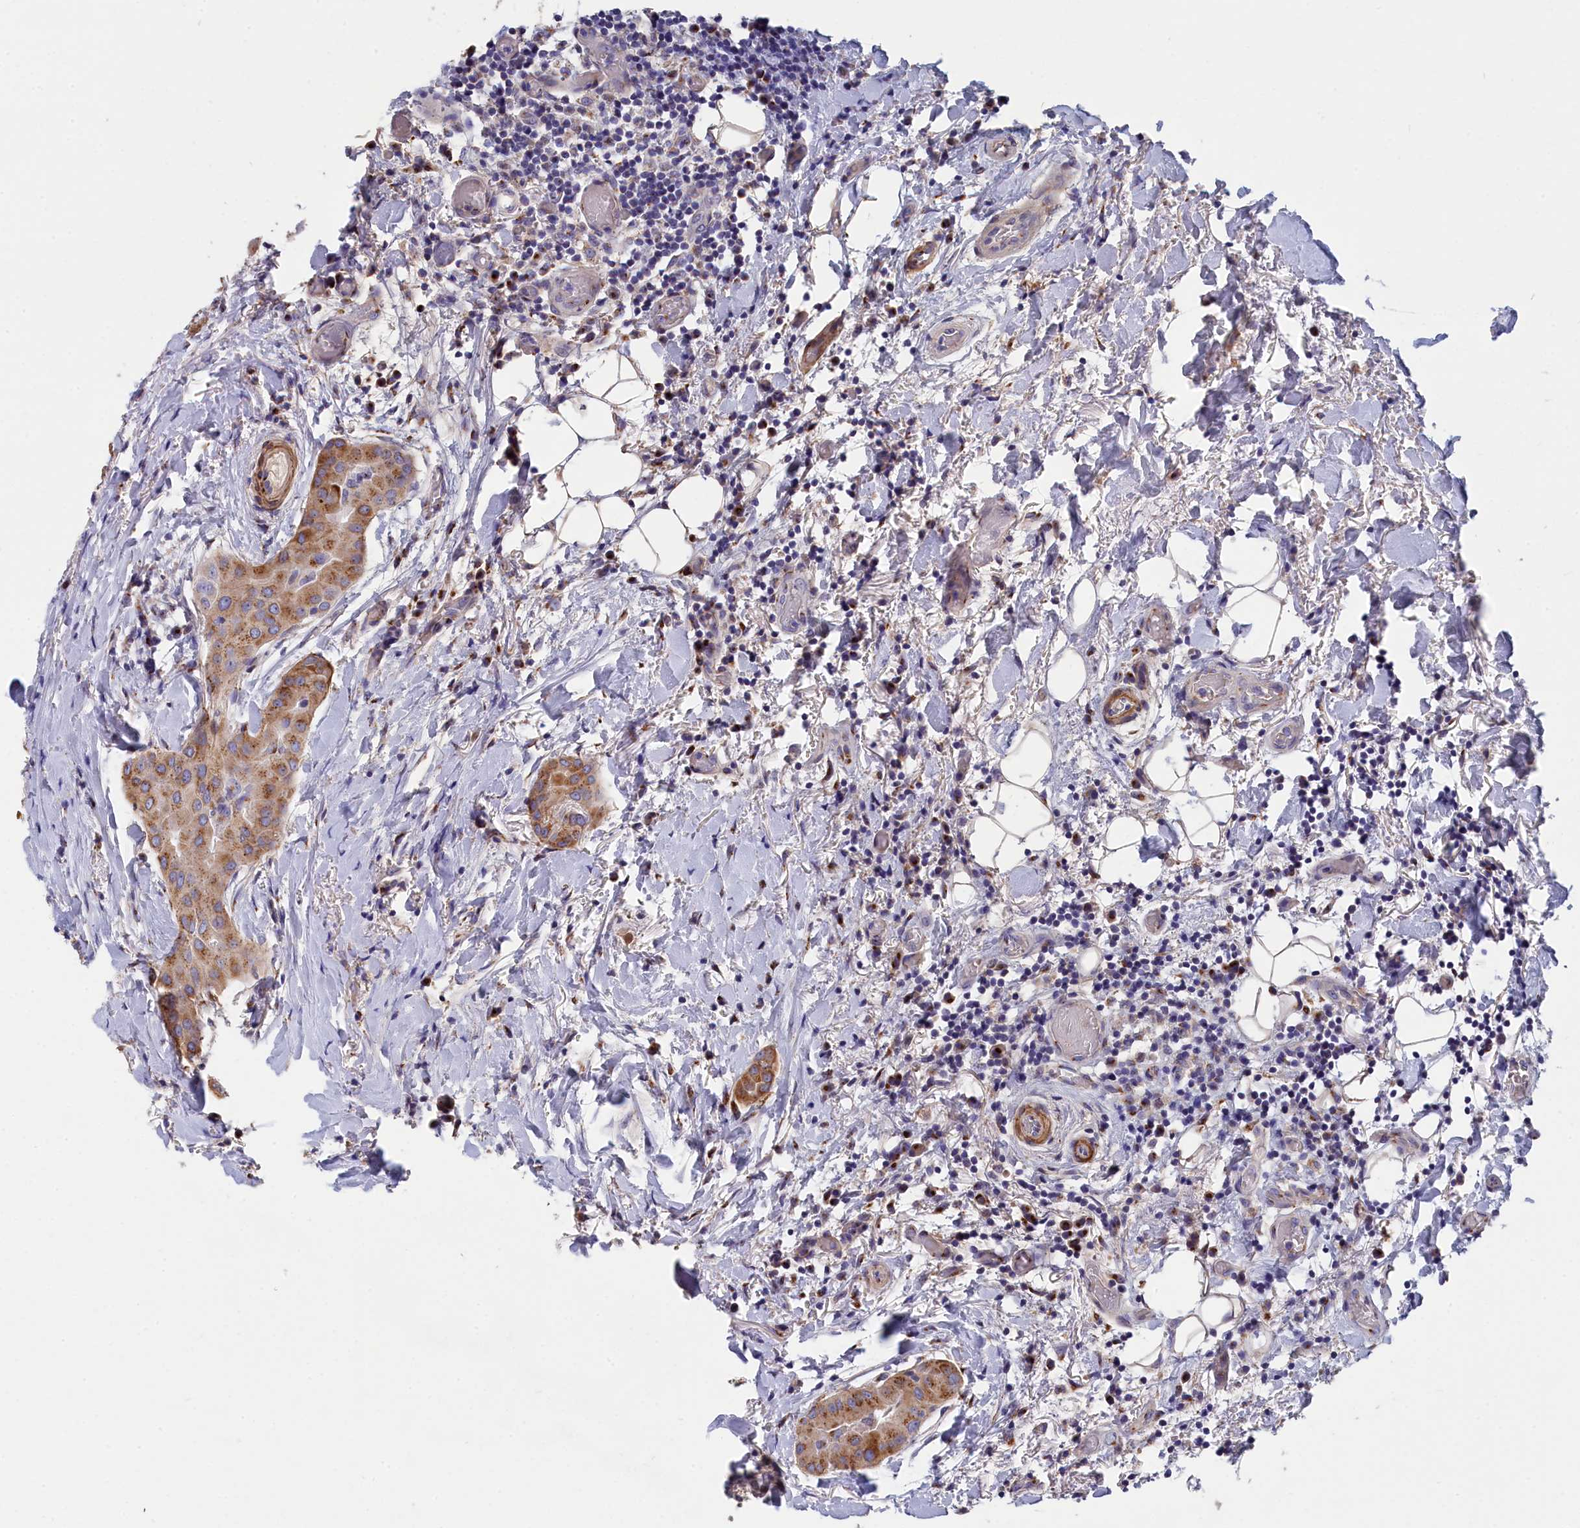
{"staining": {"intensity": "moderate", "quantity": ">75%", "location": "cytoplasmic/membranous"}, "tissue": "thyroid cancer", "cell_type": "Tumor cells", "image_type": "cancer", "snomed": [{"axis": "morphology", "description": "Papillary adenocarcinoma, NOS"}, {"axis": "topography", "description": "Thyroid gland"}], "caption": "A histopathology image of human papillary adenocarcinoma (thyroid) stained for a protein exhibits moderate cytoplasmic/membranous brown staining in tumor cells.", "gene": "TUBGCP4", "patient": {"sex": "male", "age": 33}}